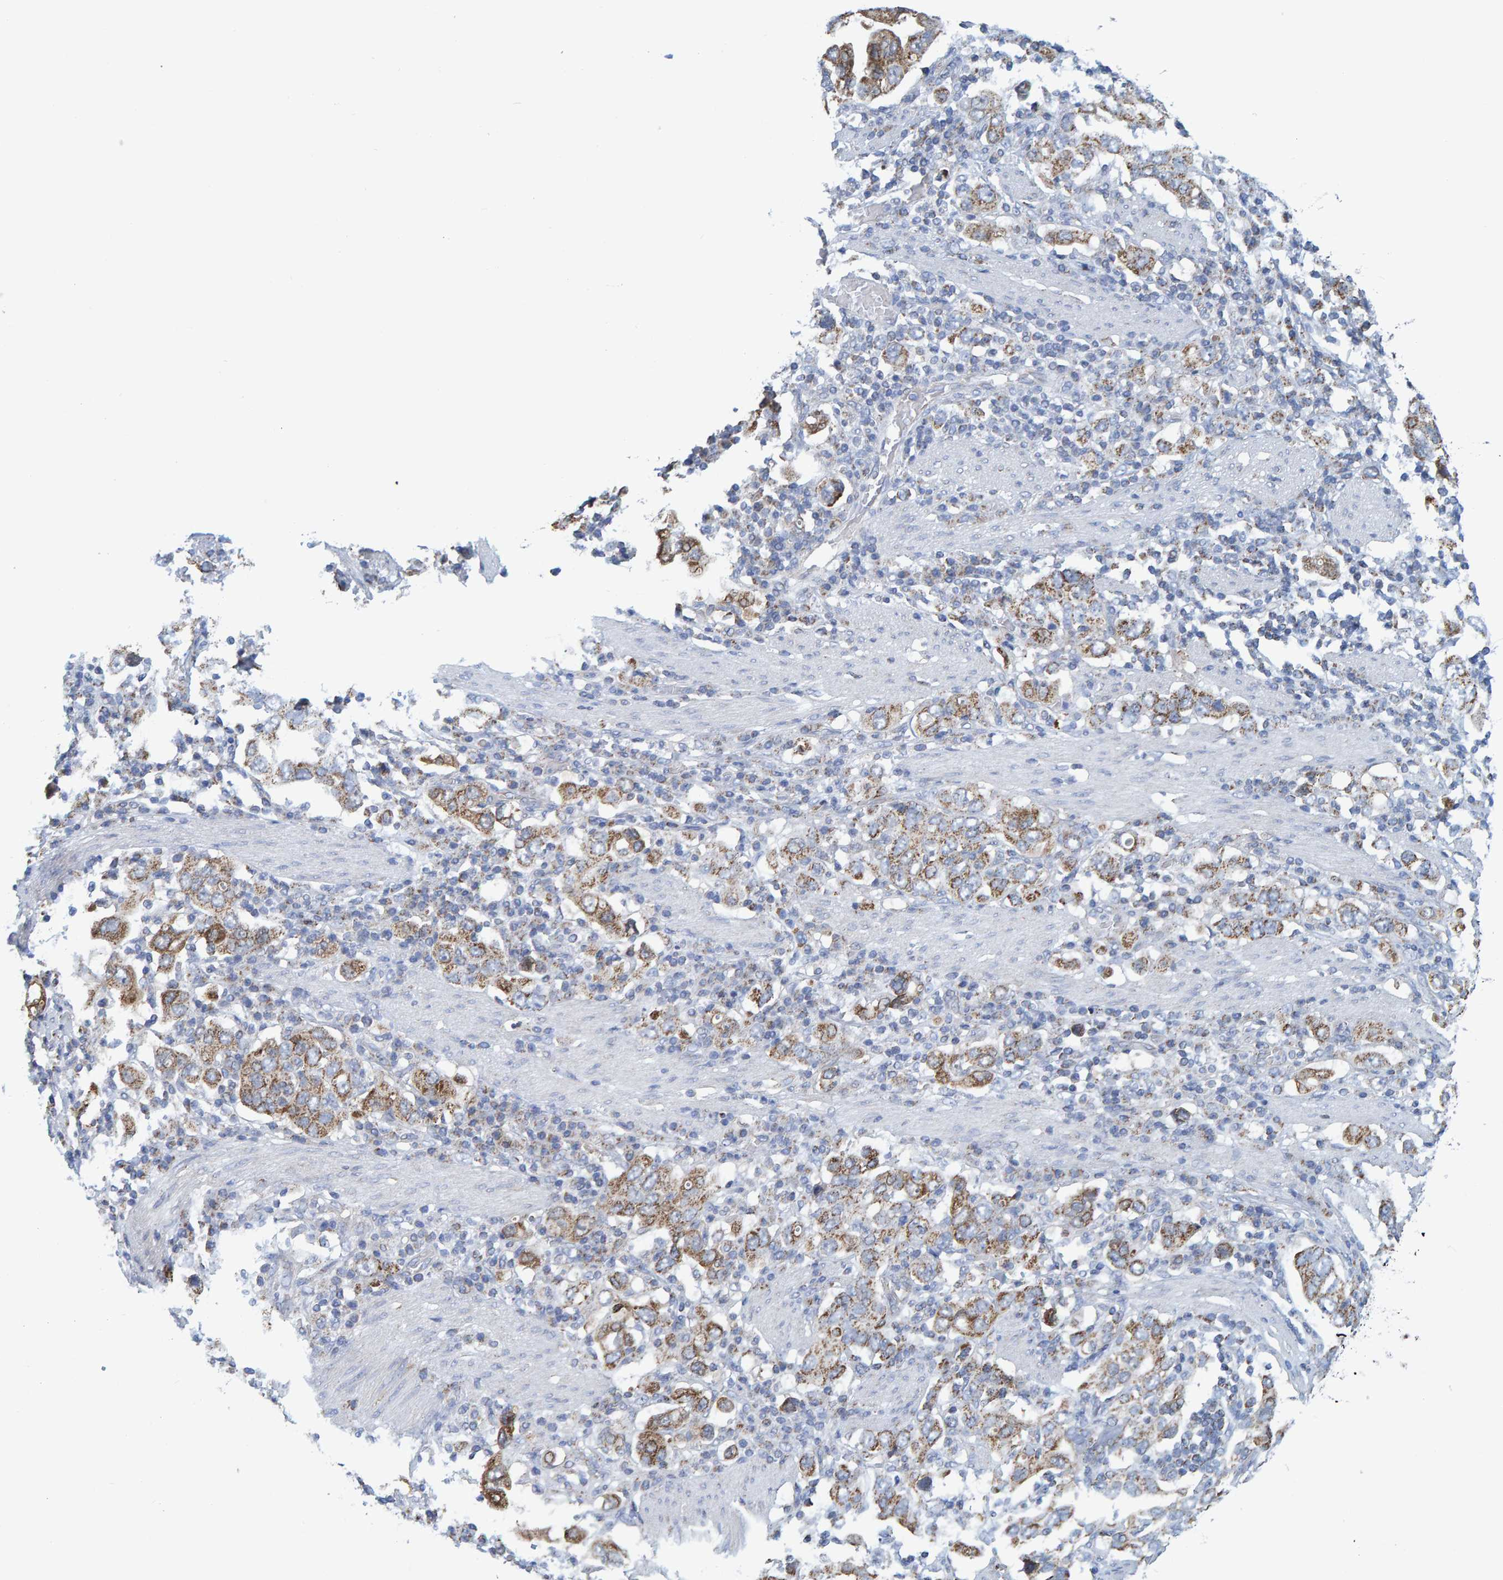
{"staining": {"intensity": "moderate", "quantity": ">75%", "location": "cytoplasmic/membranous"}, "tissue": "stomach cancer", "cell_type": "Tumor cells", "image_type": "cancer", "snomed": [{"axis": "morphology", "description": "Adenocarcinoma, NOS"}, {"axis": "topography", "description": "Stomach, upper"}], "caption": "Immunohistochemical staining of adenocarcinoma (stomach) reveals medium levels of moderate cytoplasmic/membranous expression in about >75% of tumor cells.", "gene": "MRPS7", "patient": {"sex": "male", "age": 62}}